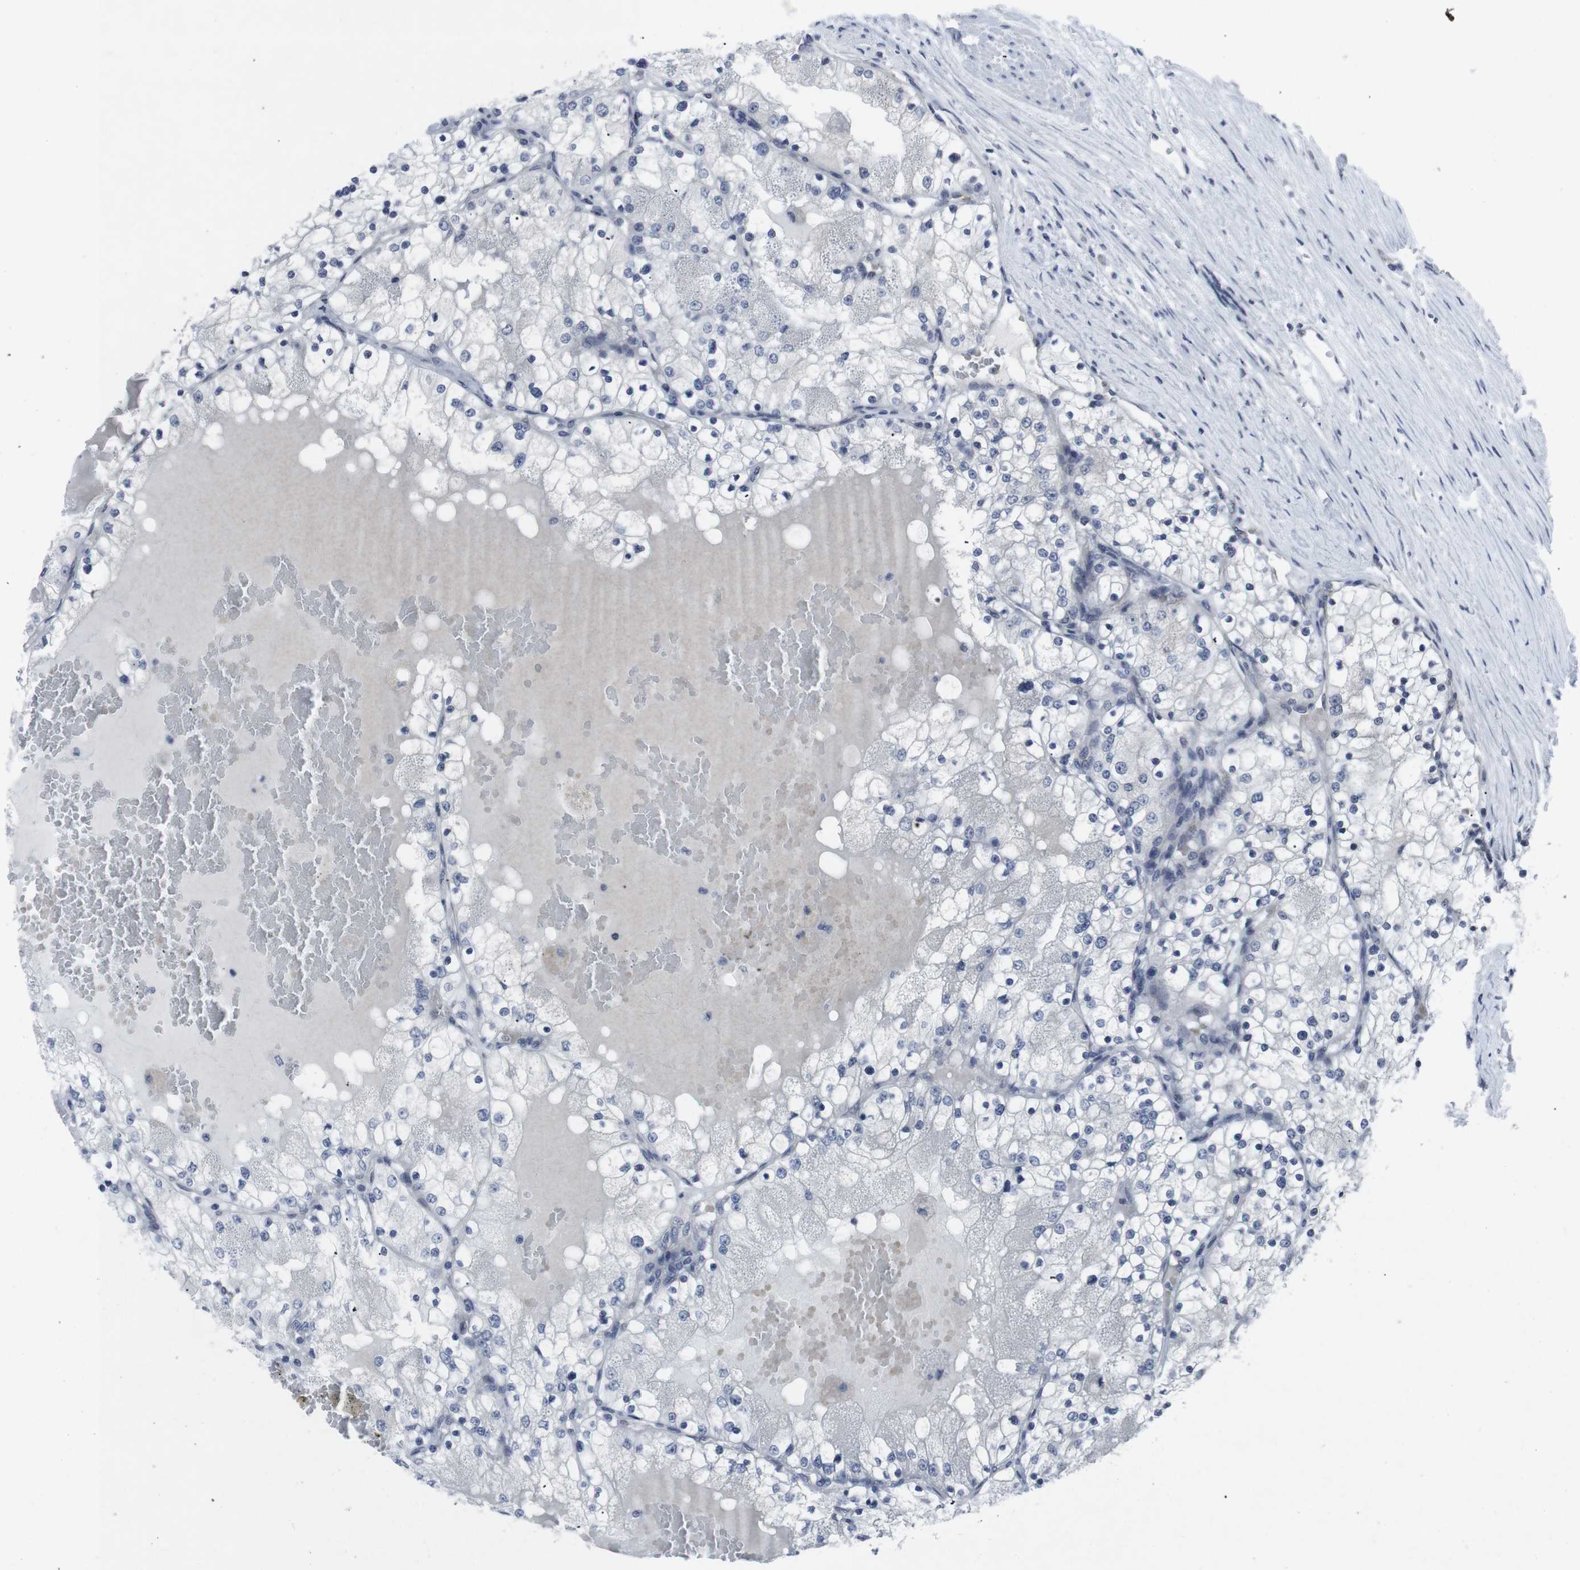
{"staining": {"intensity": "negative", "quantity": "none", "location": "none"}, "tissue": "renal cancer", "cell_type": "Tumor cells", "image_type": "cancer", "snomed": [{"axis": "morphology", "description": "Adenocarcinoma, NOS"}, {"axis": "topography", "description": "Kidney"}], "caption": "Immunohistochemical staining of human renal cancer reveals no significant staining in tumor cells. (Stains: DAB (3,3'-diaminobenzidine) immunohistochemistry with hematoxylin counter stain, Microscopy: brightfield microscopy at high magnification).", "gene": "GEMIN2", "patient": {"sex": "male", "age": 68}}